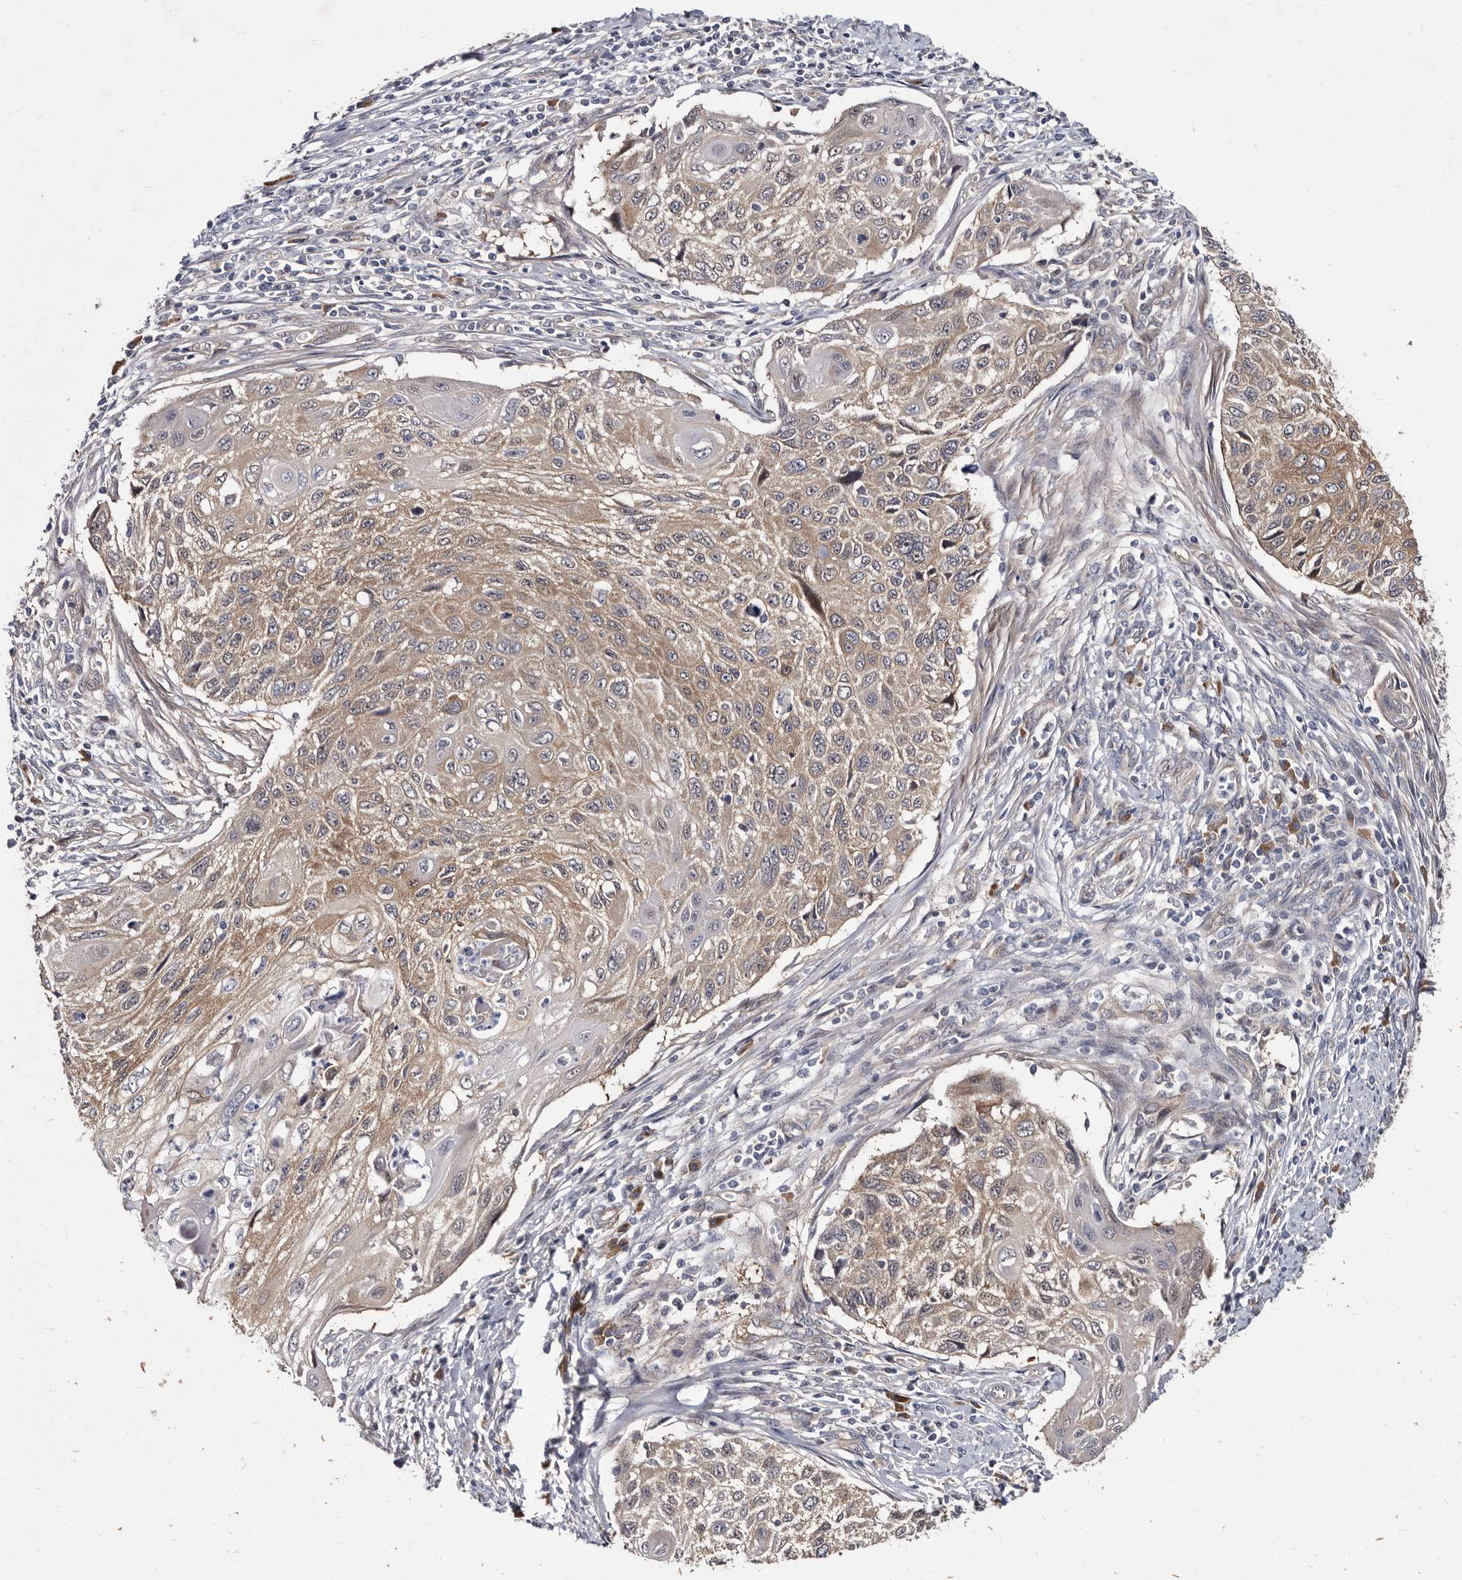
{"staining": {"intensity": "weak", "quantity": ">75%", "location": "cytoplasmic/membranous"}, "tissue": "cervical cancer", "cell_type": "Tumor cells", "image_type": "cancer", "snomed": [{"axis": "morphology", "description": "Squamous cell carcinoma, NOS"}, {"axis": "topography", "description": "Cervix"}], "caption": "This is a photomicrograph of immunohistochemistry staining of cervical cancer (squamous cell carcinoma), which shows weak expression in the cytoplasmic/membranous of tumor cells.", "gene": "ABCF2", "patient": {"sex": "female", "age": 70}}